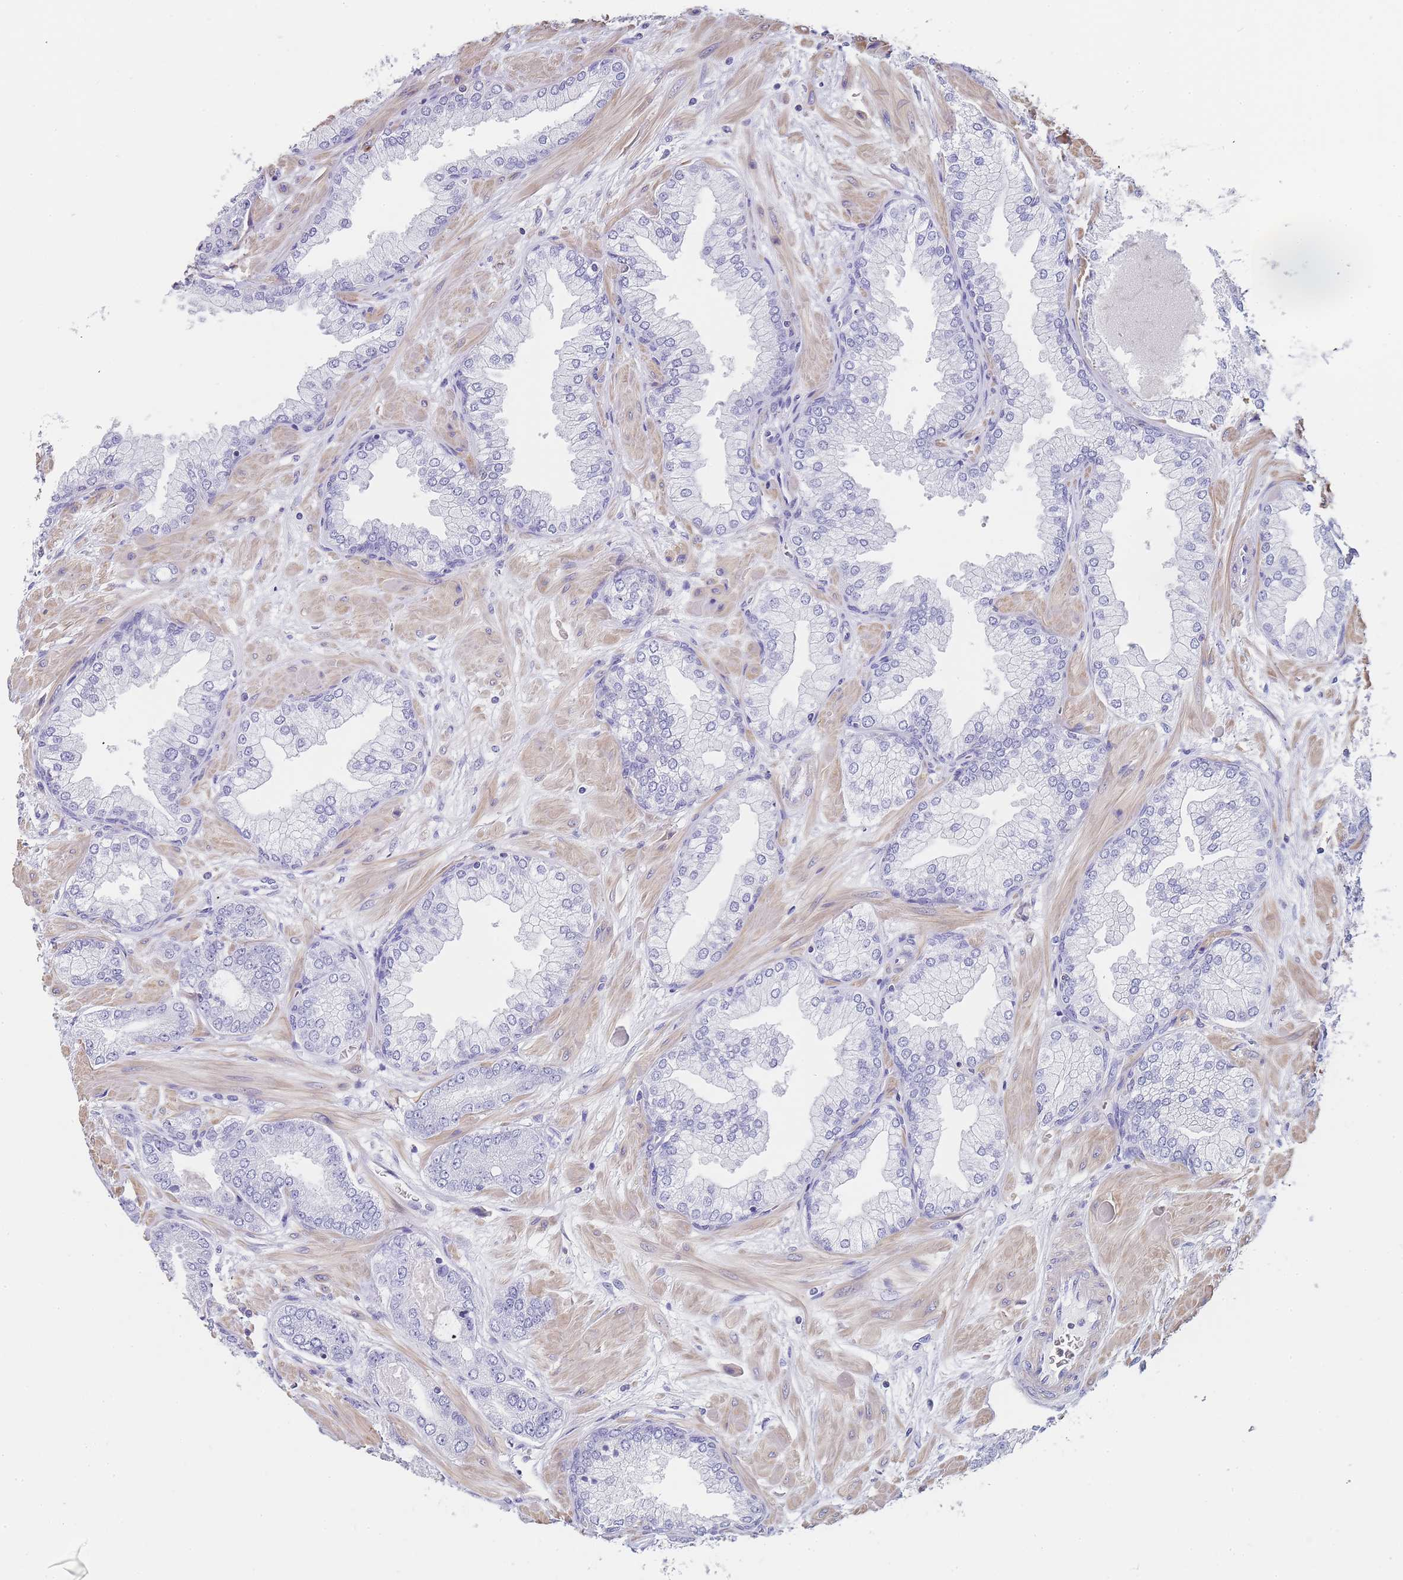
{"staining": {"intensity": "negative", "quantity": "none", "location": "none"}, "tissue": "prostate cancer", "cell_type": "Tumor cells", "image_type": "cancer", "snomed": [{"axis": "morphology", "description": "Adenocarcinoma, Low grade"}, {"axis": "topography", "description": "Prostate"}], "caption": "Immunohistochemical staining of prostate cancer demonstrates no significant staining in tumor cells. (Stains: DAB (3,3'-diaminobenzidine) immunohistochemistry (IHC) with hematoxylin counter stain, Microscopy: brightfield microscopy at high magnification).", "gene": "NOP14", "patient": {"sex": "male", "age": 55}}